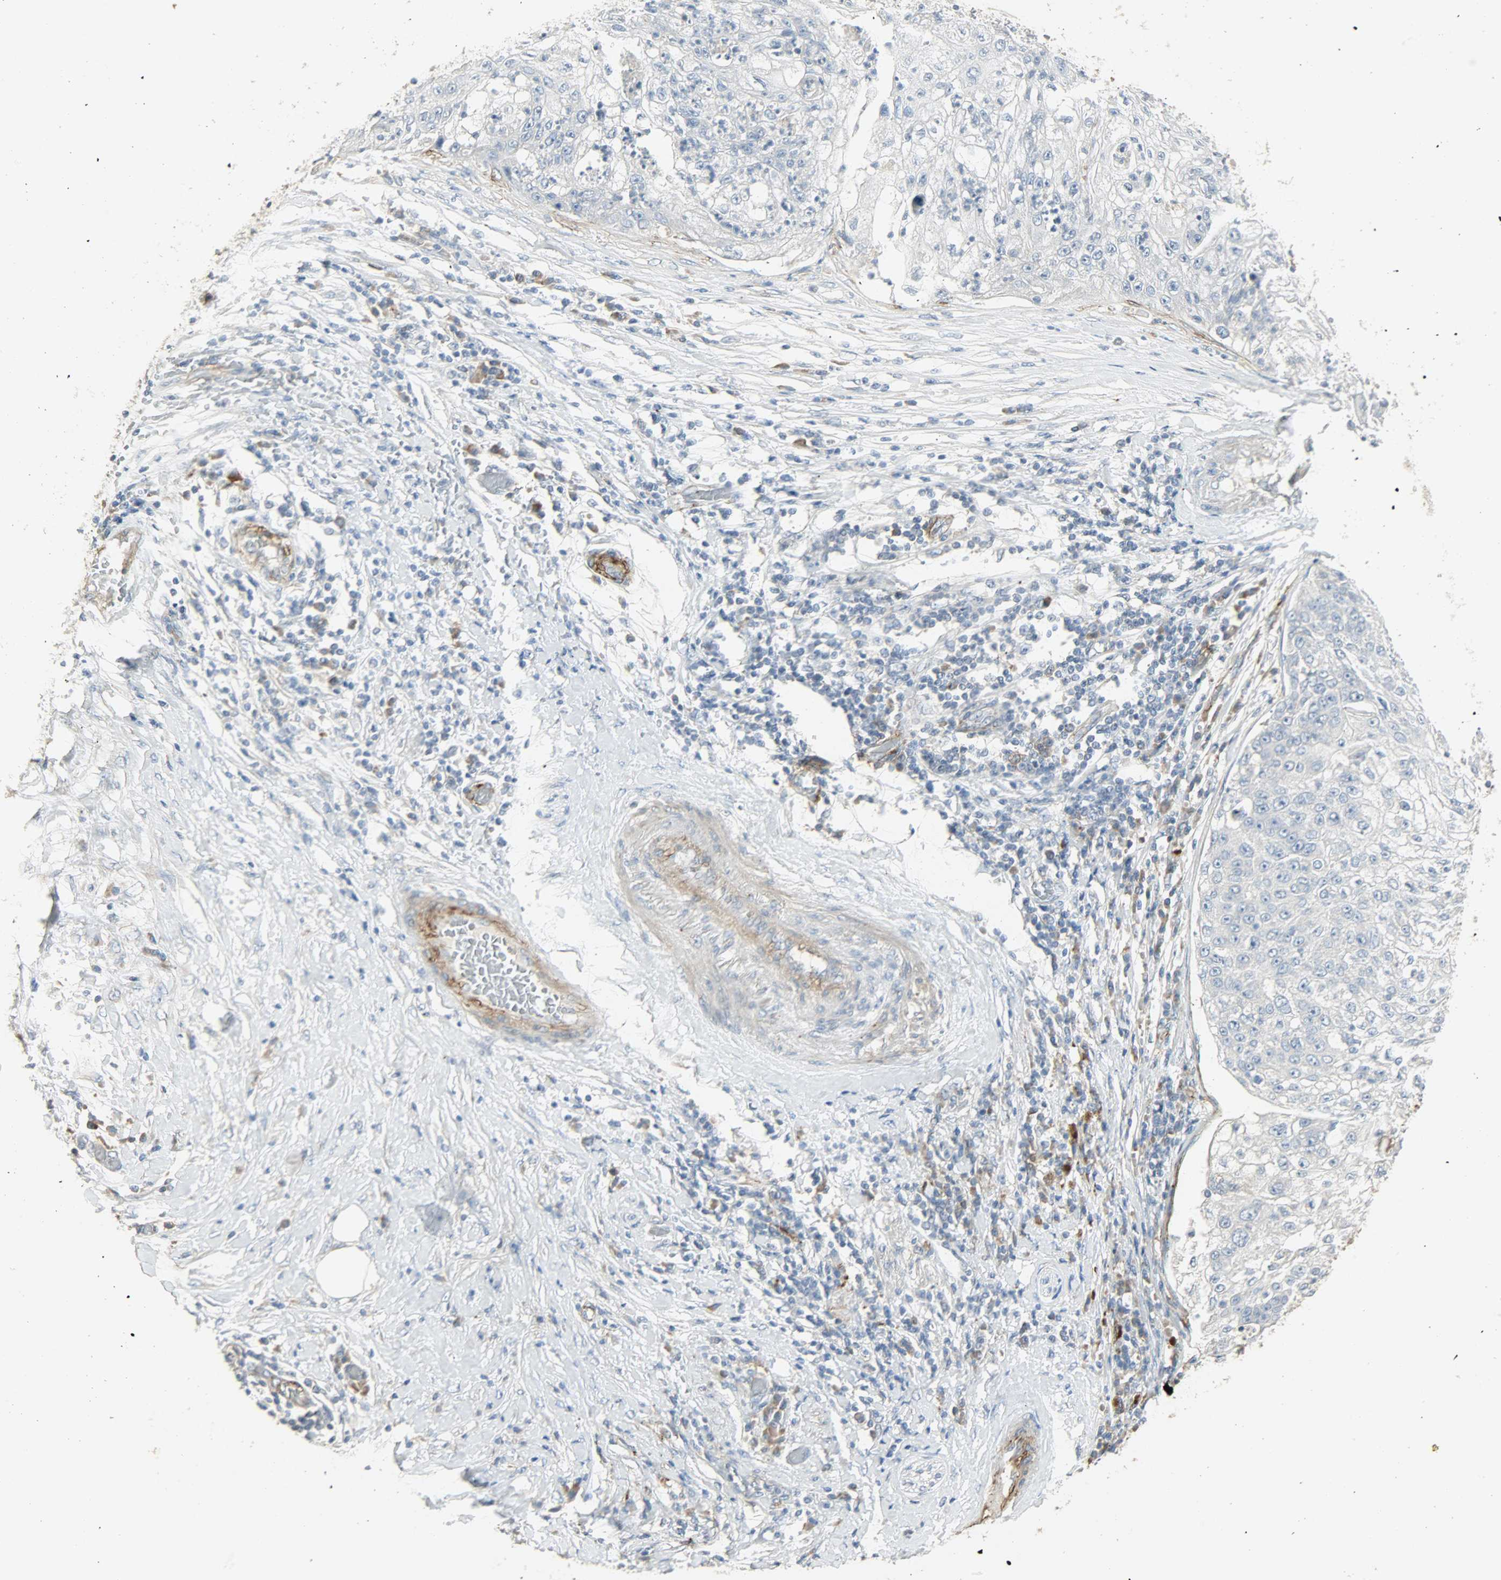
{"staining": {"intensity": "negative", "quantity": "none", "location": "none"}, "tissue": "lung cancer", "cell_type": "Tumor cells", "image_type": "cancer", "snomed": [{"axis": "morphology", "description": "Inflammation, NOS"}, {"axis": "morphology", "description": "Squamous cell carcinoma, NOS"}, {"axis": "topography", "description": "Lymph node"}, {"axis": "topography", "description": "Soft tissue"}, {"axis": "topography", "description": "Lung"}], "caption": "Immunohistochemistry of lung squamous cell carcinoma shows no staining in tumor cells.", "gene": "ENPEP", "patient": {"sex": "male", "age": 66}}